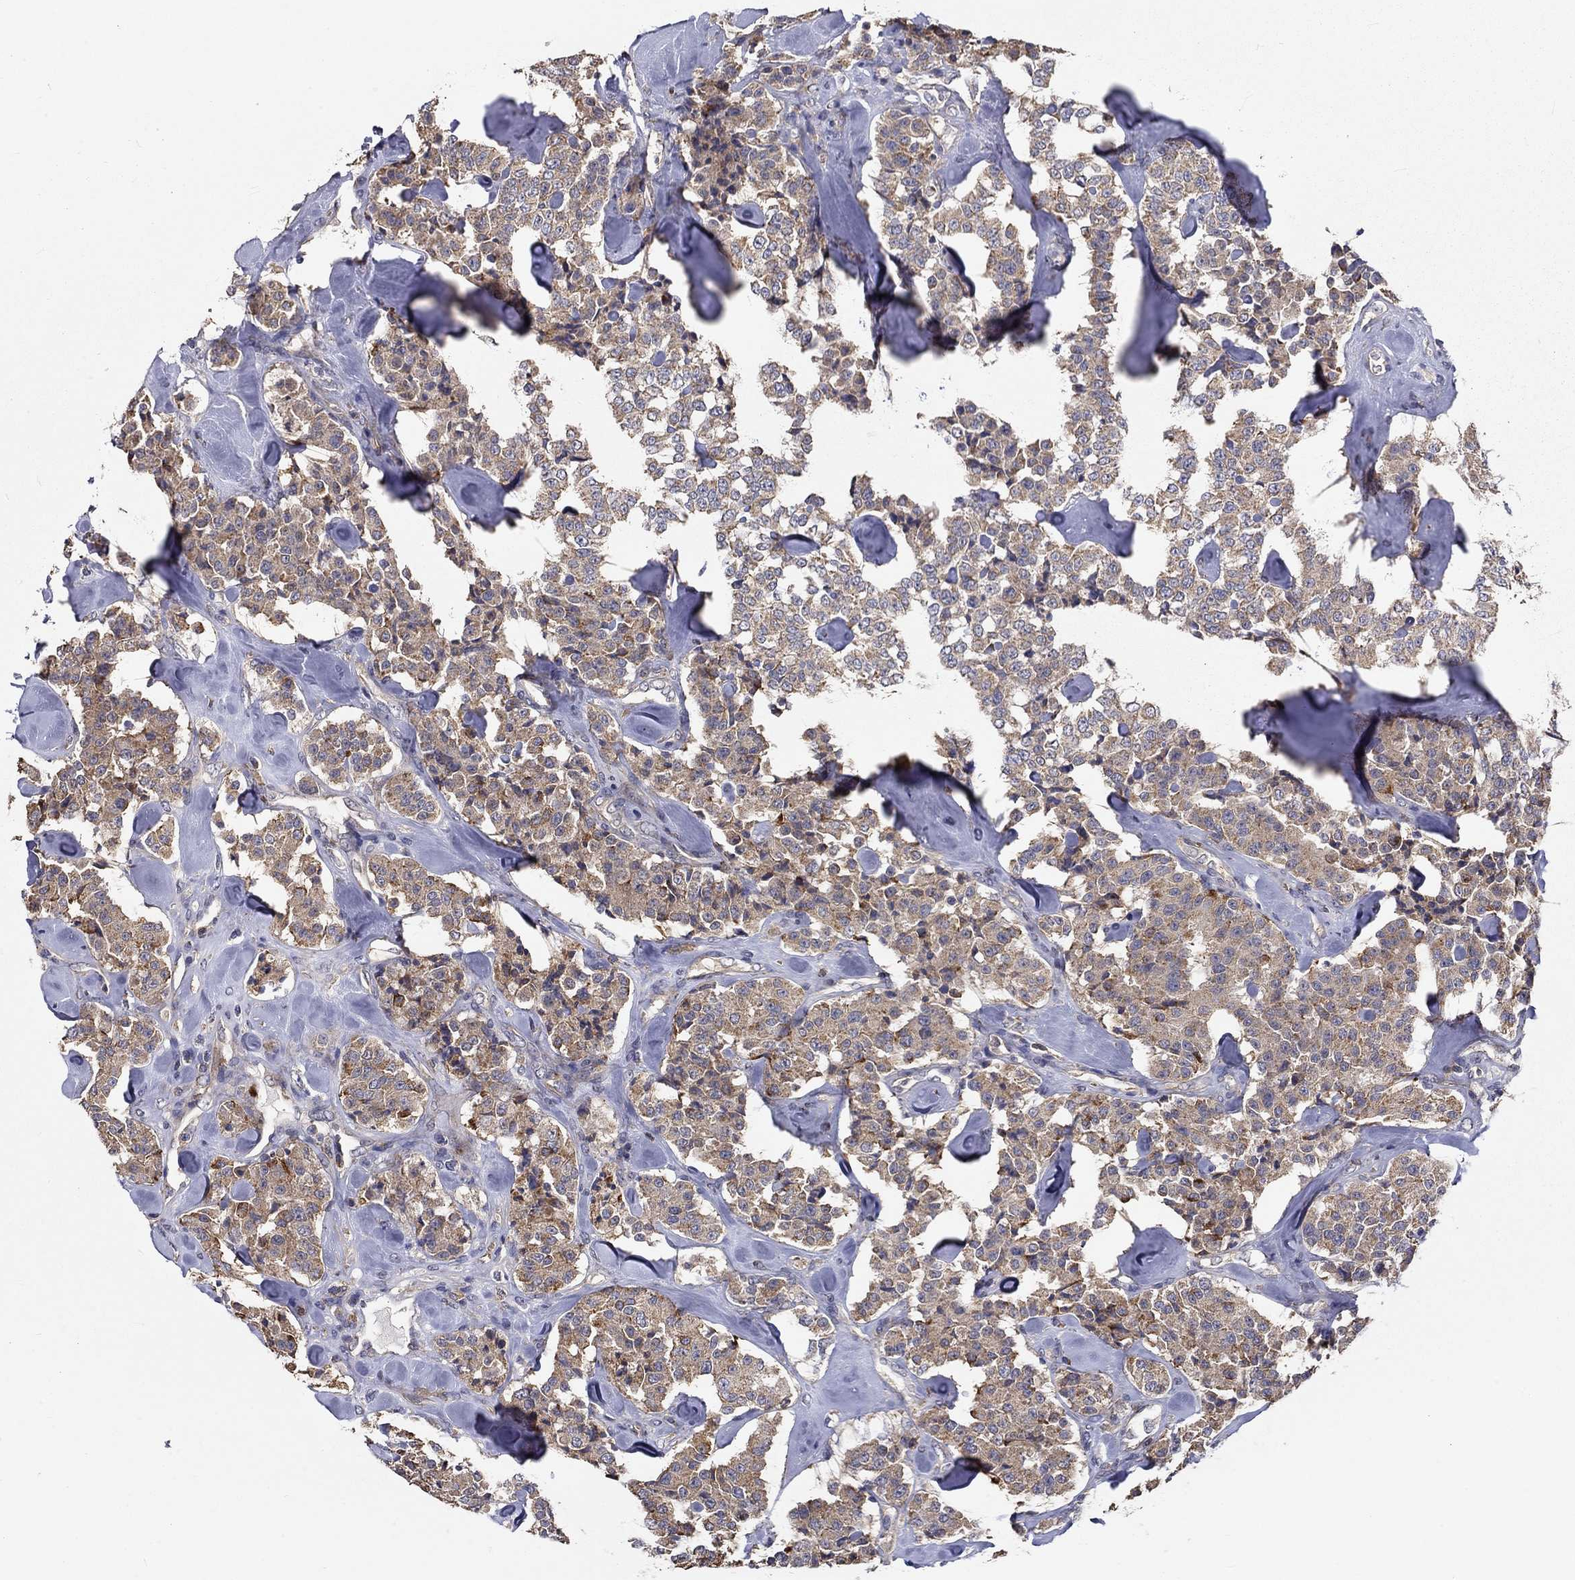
{"staining": {"intensity": "weak", "quantity": ">75%", "location": "cytoplasmic/membranous"}, "tissue": "carcinoid", "cell_type": "Tumor cells", "image_type": "cancer", "snomed": [{"axis": "morphology", "description": "Carcinoid, malignant, NOS"}, {"axis": "topography", "description": "Pancreas"}], "caption": "Carcinoid stained for a protein reveals weak cytoplasmic/membranous positivity in tumor cells.", "gene": "ALDH4A1", "patient": {"sex": "male", "age": 41}}